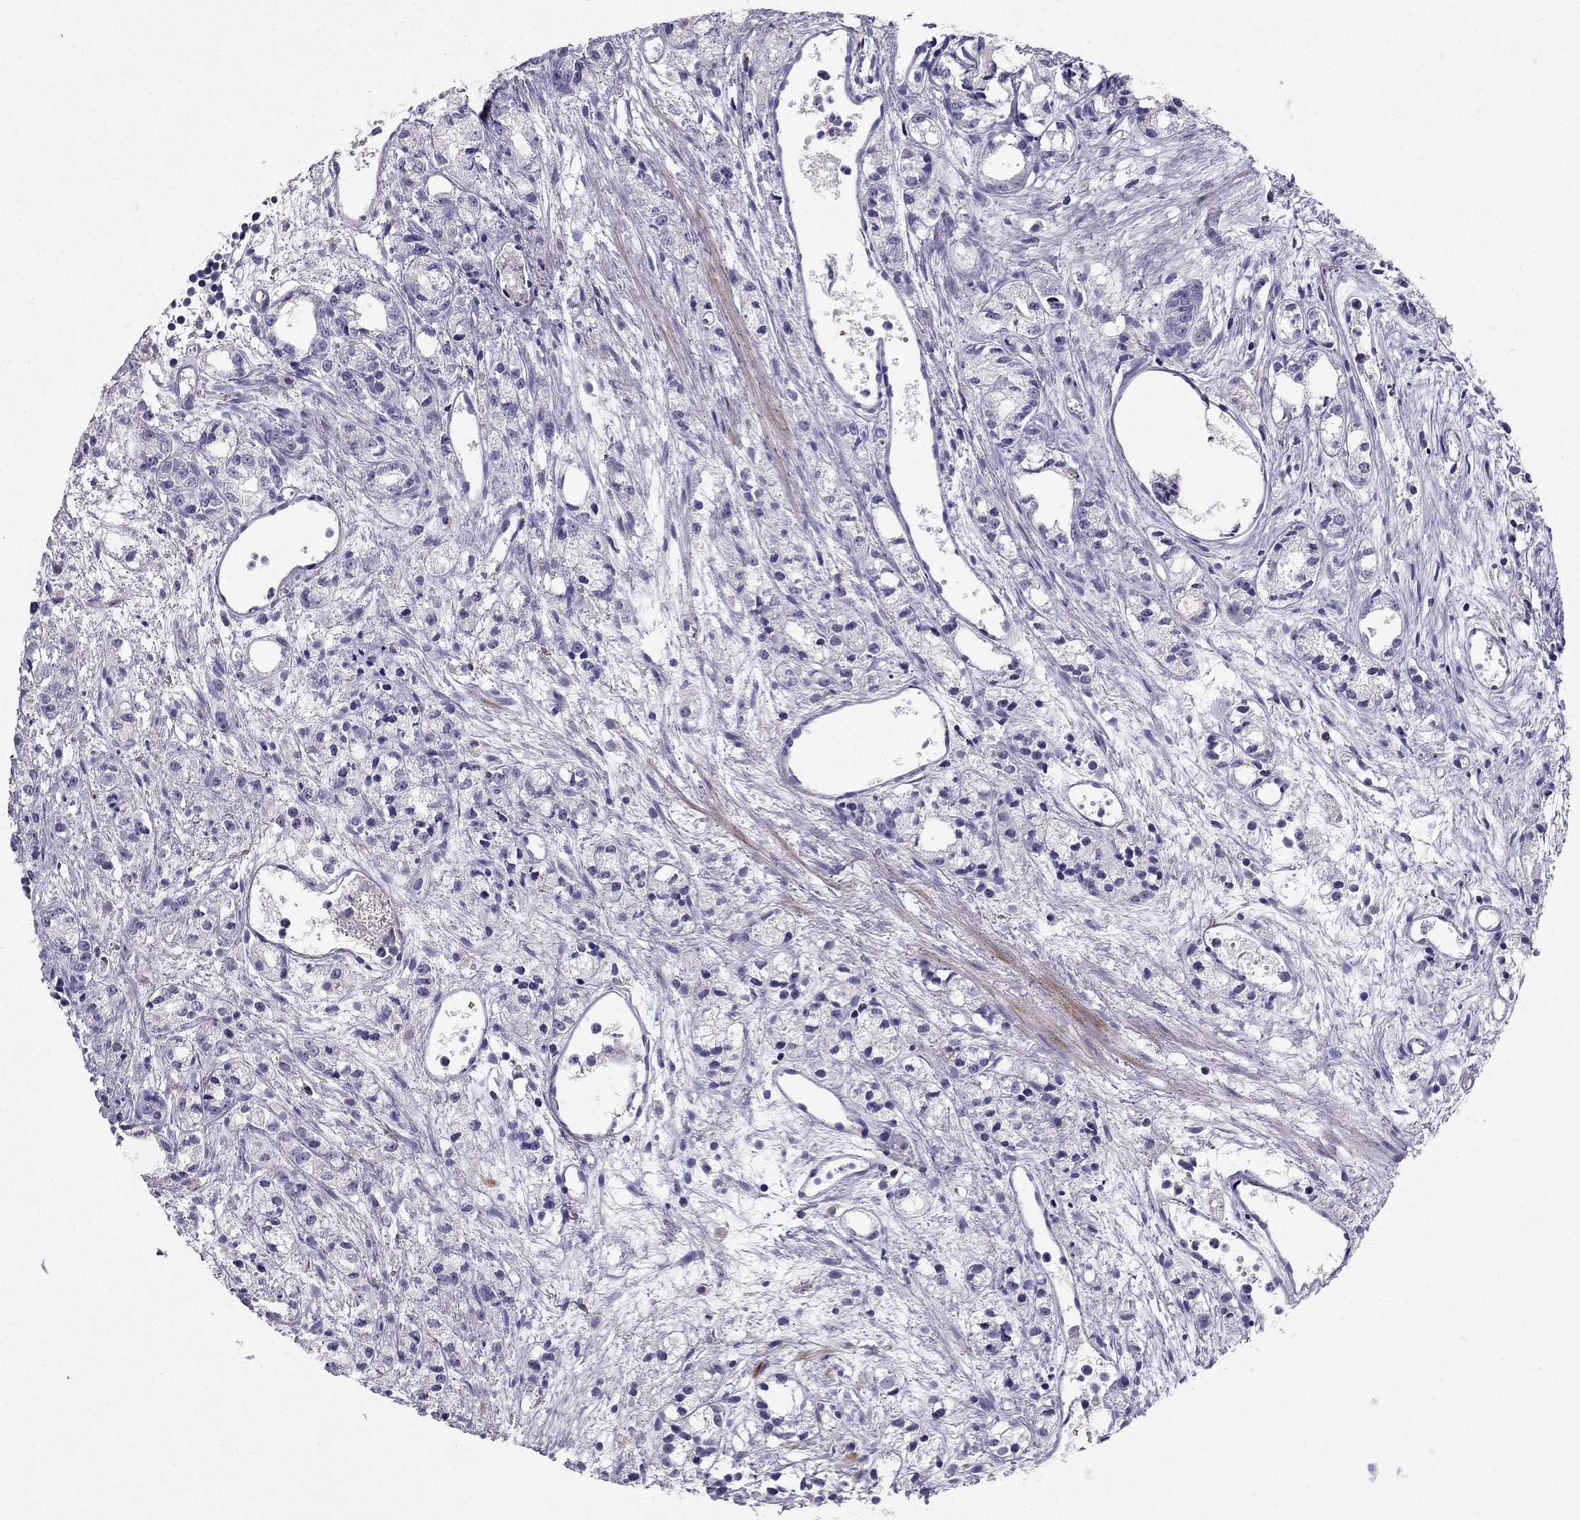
{"staining": {"intensity": "negative", "quantity": "none", "location": "none"}, "tissue": "prostate cancer", "cell_type": "Tumor cells", "image_type": "cancer", "snomed": [{"axis": "morphology", "description": "Adenocarcinoma, Medium grade"}, {"axis": "topography", "description": "Prostate"}], "caption": "Immunohistochemical staining of prostate adenocarcinoma (medium-grade) reveals no significant expression in tumor cells.", "gene": "LMTK3", "patient": {"sex": "male", "age": 74}}